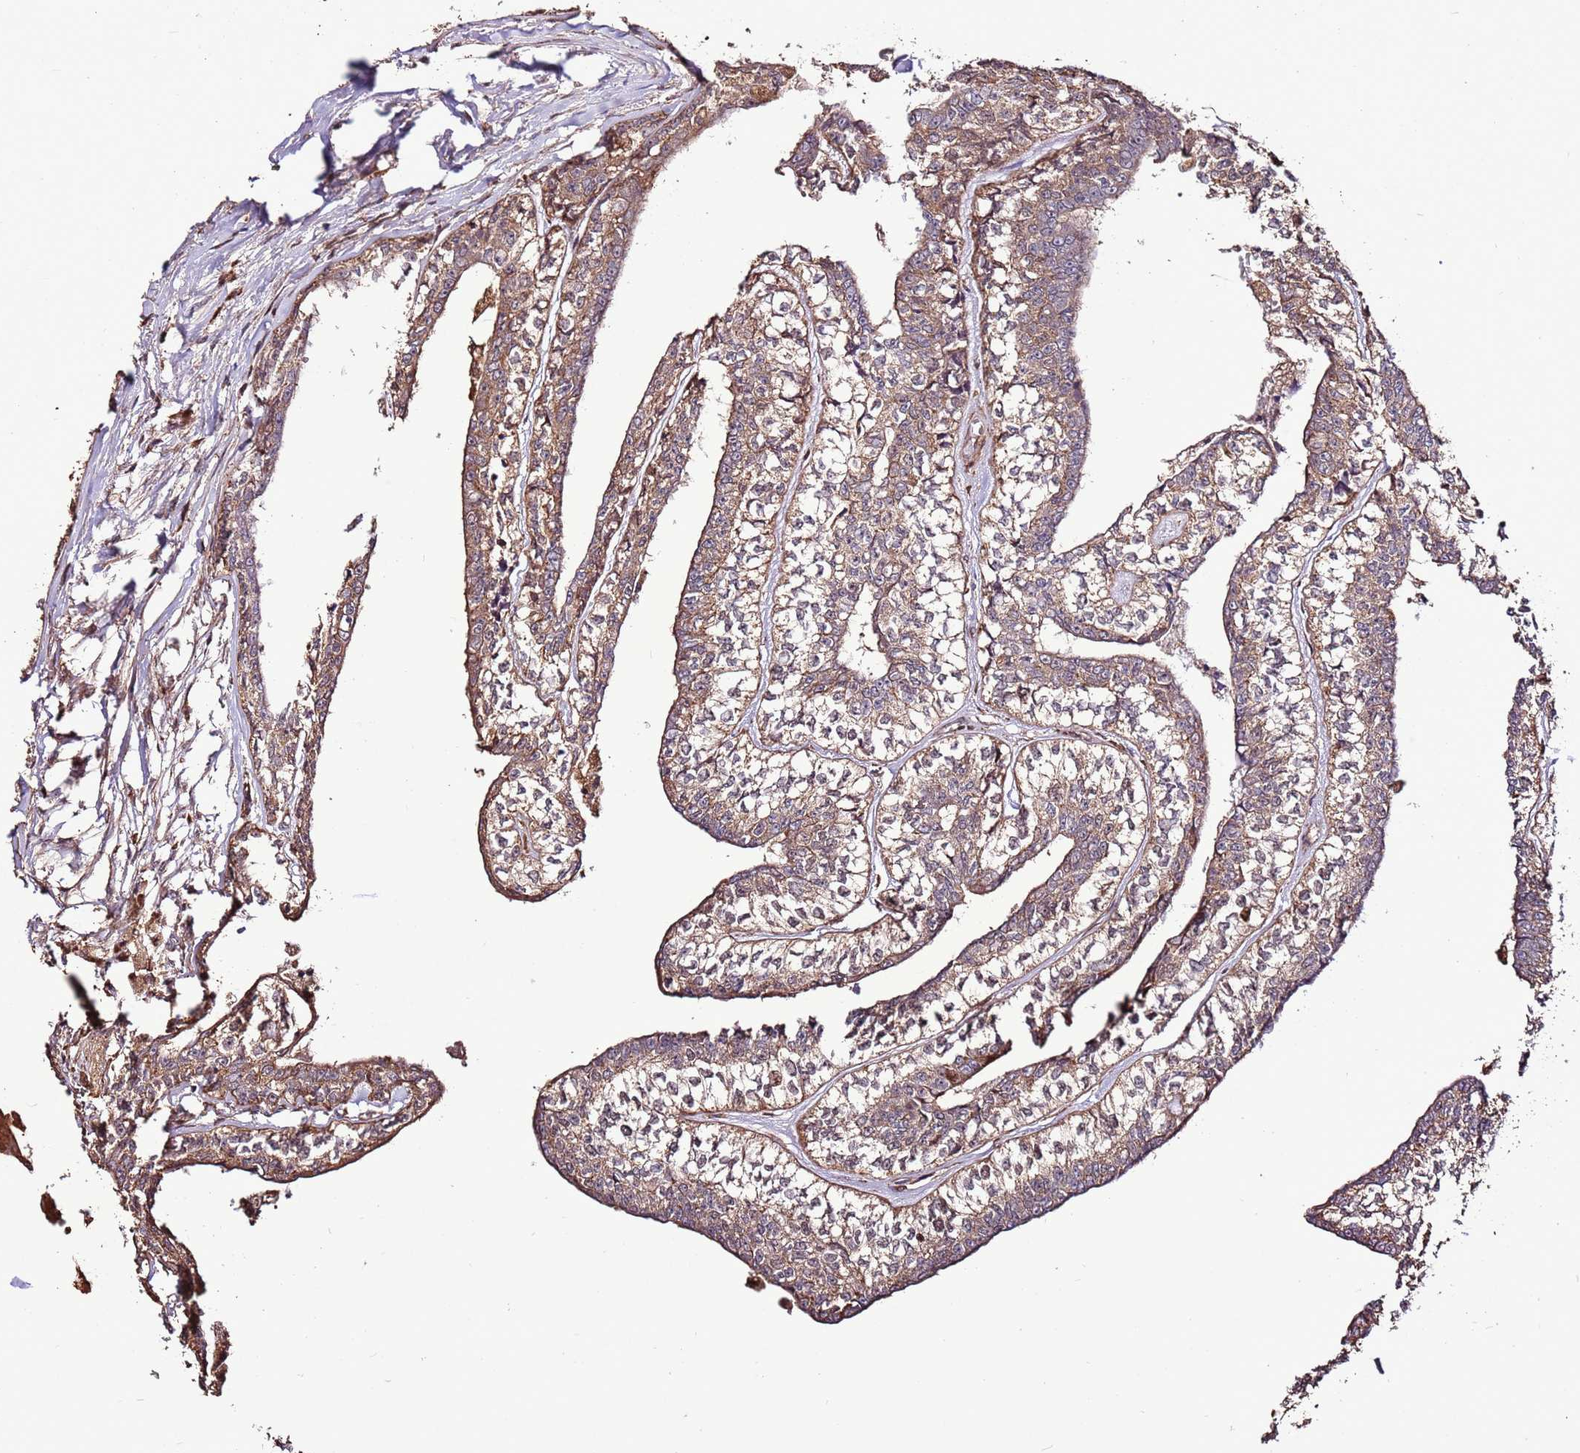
{"staining": {"intensity": "weak", "quantity": "25%-75%", "location": "cytoplasmic/membranous,nuclear"}, "tissue": "head and neck cancer", "cell_type": "Tumor cells", "image_type": "cancer", "snomed": [{"axis": "morphology", "description": "Adenocarcinoma, NOS"}, {"axis": "topography", "description": "Head-Neck"}], "caption": "Immunohistochemical staining of human head and neck cancer (adenocarcinoma) displays weak cytoplasmic/membranous and nuclear protein expression in about 25%-75% of tumor cells.", "gene": "CCDC112", "patient": {"sex": "female", "age": 73}}